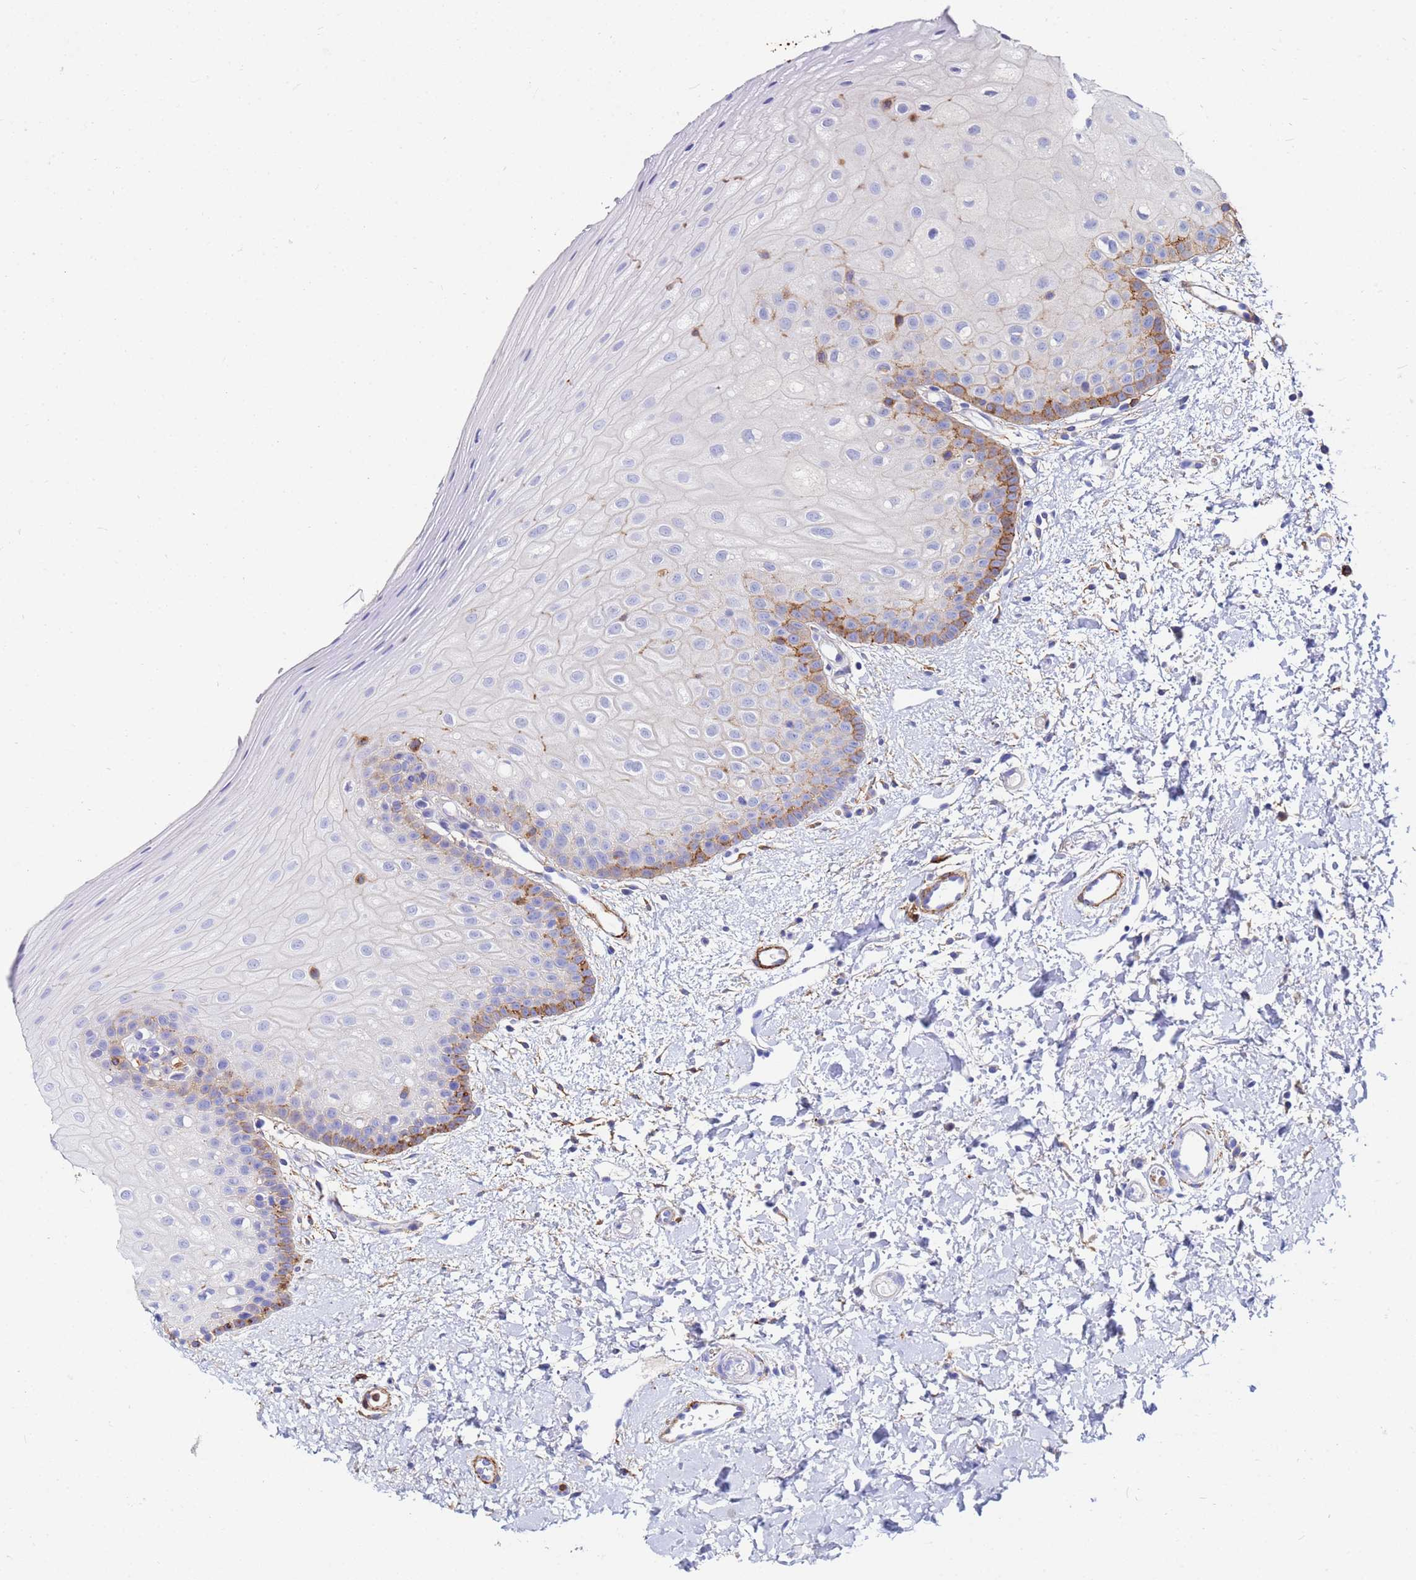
{"staining": {"intensity": "moderate", "quantity": "<25%", "location": "cytoplasmic/membranous"}, "tissue": "oral mucosa", "cell_type": "Squamous epithelial cells", "image_type": "normal", "snomed": [{"axis": "morphology", "description": "Normal tissue, NOS"}, {"axis": "topography", "description": "Oral tissue"}], "caption": "High-magnification brightfield microscopy of unremarkable oral mucosa stained with DAB (brown) and counterstained with hematoxylin (blue). squamous epithelial cells exhibit moderate cytoplasmic/membranous expression is identified in approximately<25% of cells.", "gene": "BASP1", "patient": {"sex": "female", "age": 67}}